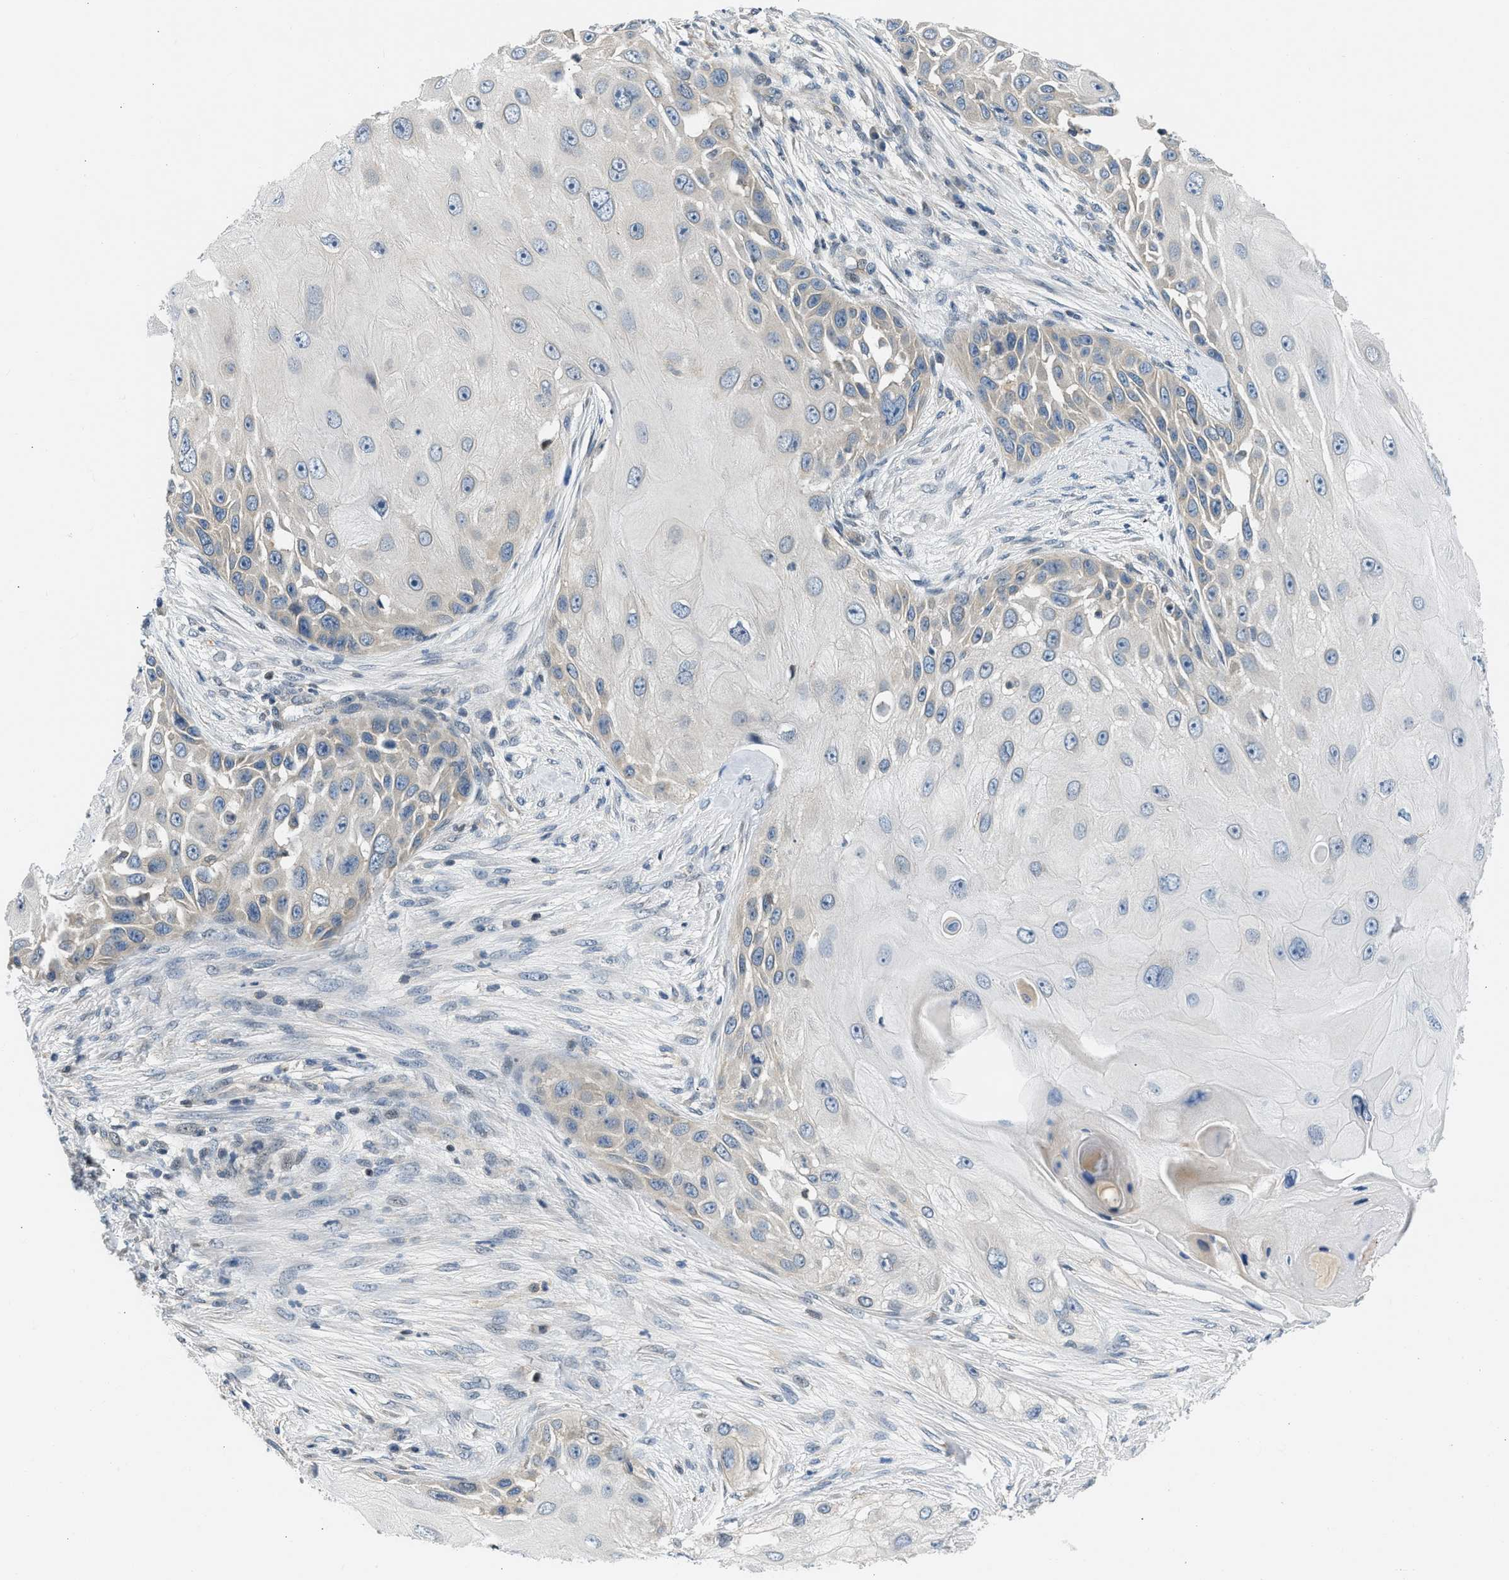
{"staining": {"intensity": "weak", "quantity": "<25%", "location": "cytoplasmic/membranous"}, "tissue": "skin cancer", "cell_type": "Tumor cells", "image_type": "cancer", "snomed": [{"axis": "morphology", "description": "Squamous cell carcinoma, NOS"}, {"axis": "topography", "description": "Skin"}], "caption": "This is an IHC image of skin cancer (squamous cell carcinoma). There is no expression in tumor cells.", "gene": "OLIG3", "patient": {"sex": "female", "age": 44}}